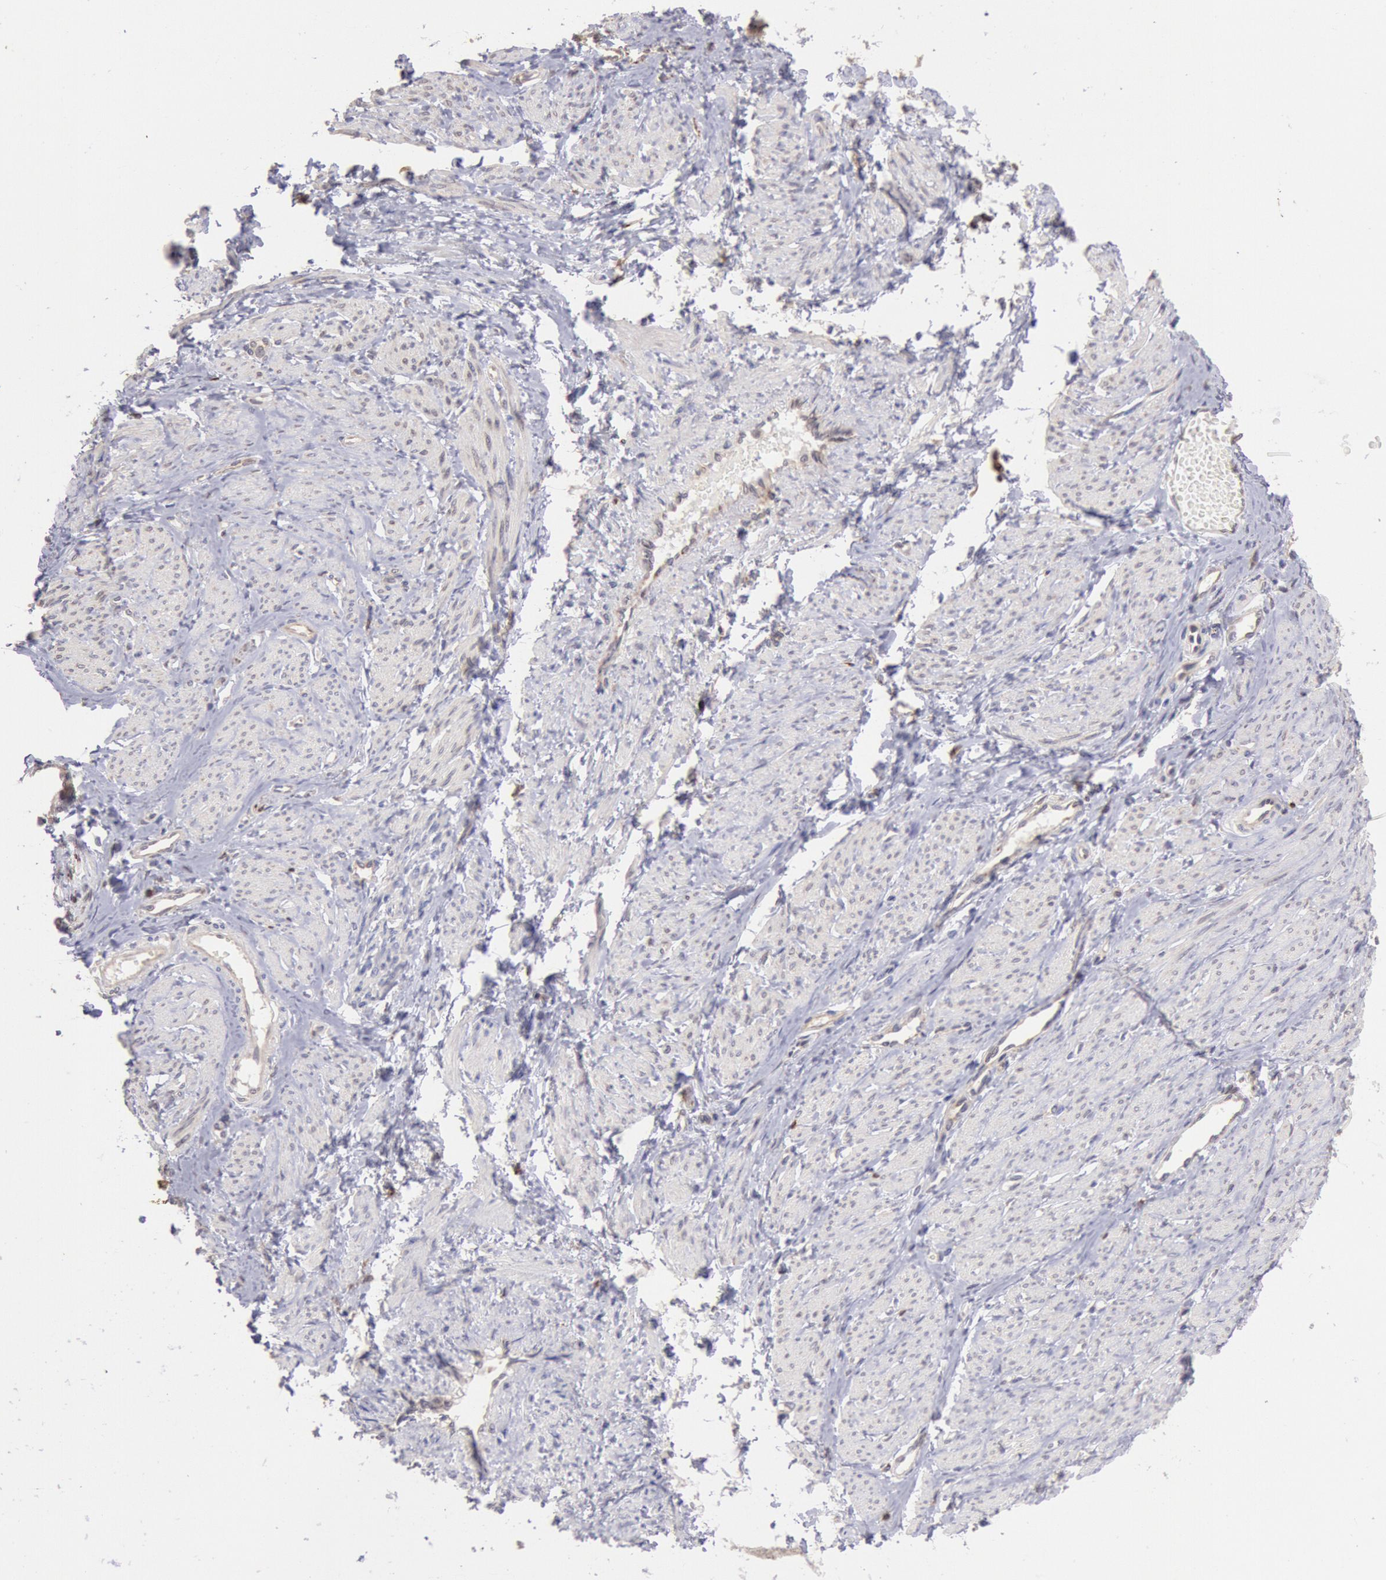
{"staining": {"intensity": "weak", "quantity": "25%-75%", "location": "cytoplasmic/membranous,nuclear"}, "tissue": "smooth muscle", "cell_type": "Smooth muscle cells", "image_type": "normal", "snomed": [{"axis": "morphology", "description": "Normal tissue, NOS"}, {"axis": "topography", "description": "Smooth muscle"}, {"axis": "topography", "description": "Uterus"}], "caption": "Unremarkable smooth muscle demonstrates weak cytoplasmic/membranous,nuclear positivity in approximately 25%-75% of smooth muscle cells.", "gene": "COMT", "patient": {"sex": "female", "age": 39}}